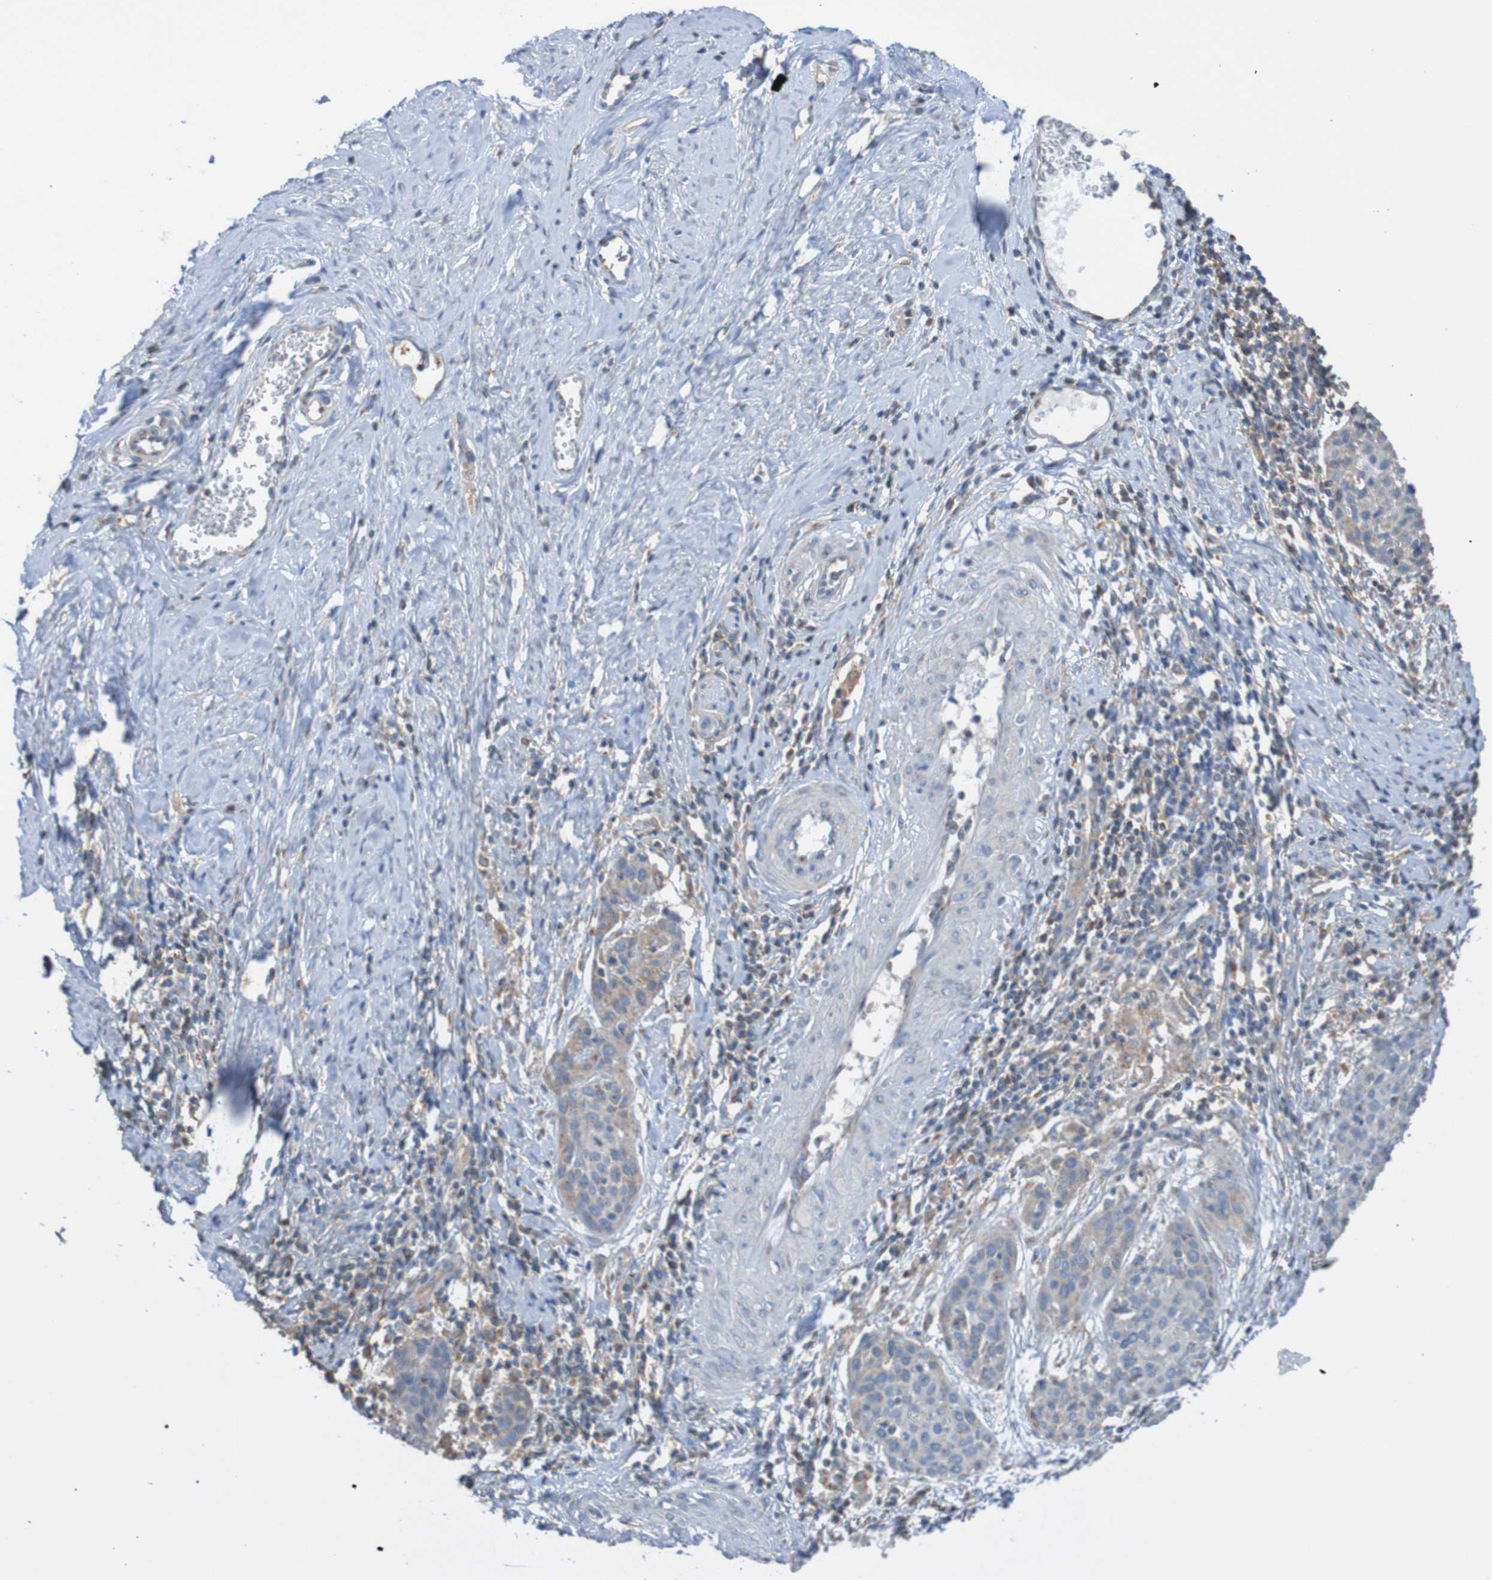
{"staining": {"intensity": "moderate", "quantity": "<25%", "location": "cytoplasmic/membranous"}, "tissue": "cervical cancer", "cell_type": "Tumor cells", "image_type": "cancer", "snomed": [{"axis": "morphology", "description": "Squamous cell carcinoma, NOS"}, {"axis": "topography", "description": "Cervix"}], "caption": "High-magnification brightfield microscopy of squamous cell carcinoma (cervical) stained with DAB (brown) and counterstained with hematoxylin (blue). tumor cells exhibit moderate cytoplasmic/membranous staining is seen in about<25% of cells. (DAB IHC with brightfield microscopy, high magnification).", "gene": "MINAR1", "patient": {"sex": "female", "age": 38}}